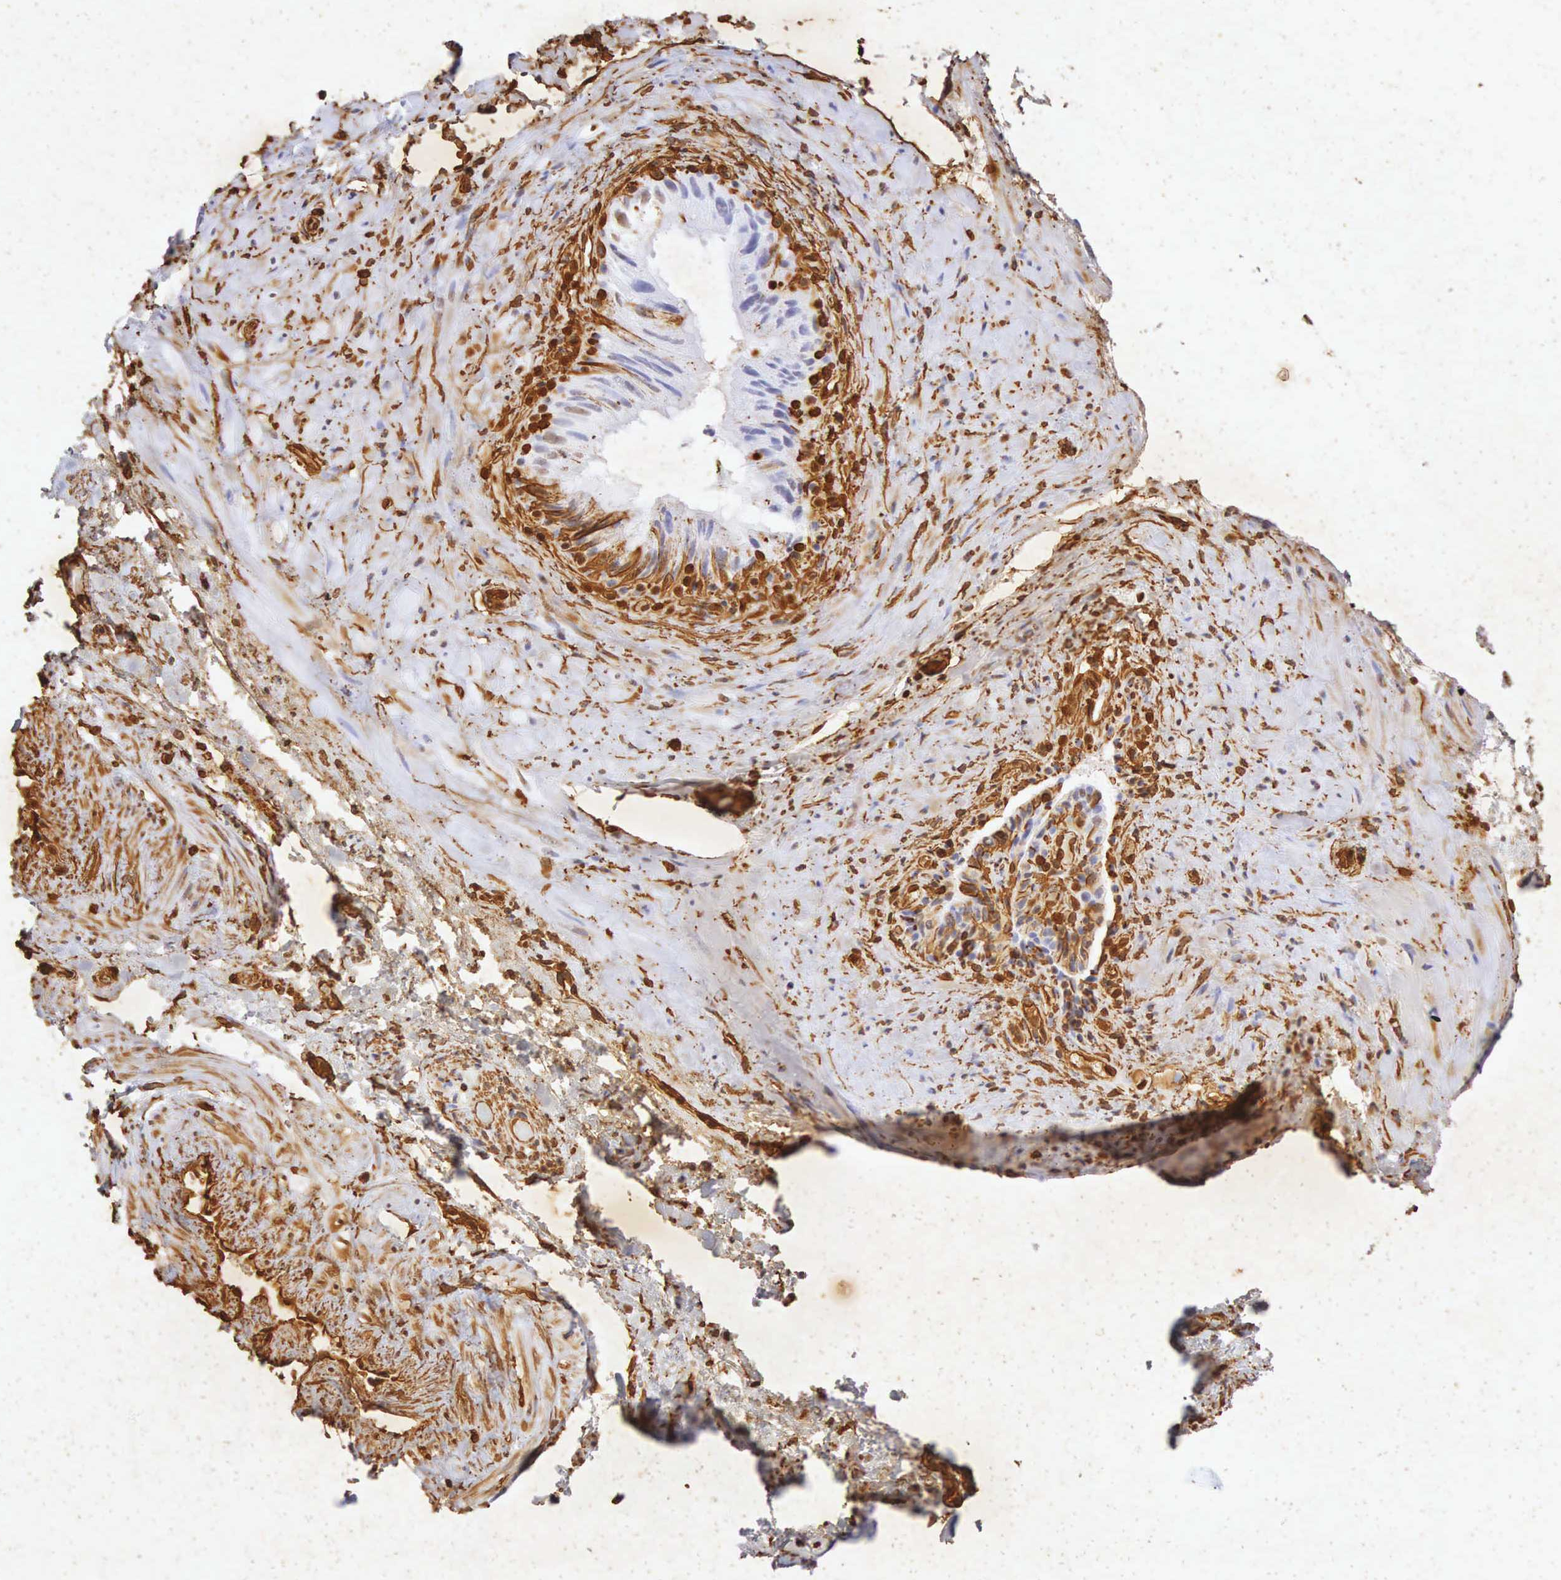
{"staining": {"intensity": "strong", "quantity": "<25%", "location": "nuclear"}, "tissue": "epididymis", "cell_type": "Glandular cells", "image_type": "normal", "snomed": [{"axis": "morphology", "description": "Normal tissue, NOS"}, {"axis": "topography", "description": "Epididymis"}], "caption": "Immunohistochemical staining of unremarkable epididymis reveals medium levels of strong nuclear positivity in about <25% of glandular cells.", "gene": "VIM", "patient": {"sex": "male", "age": 74}}